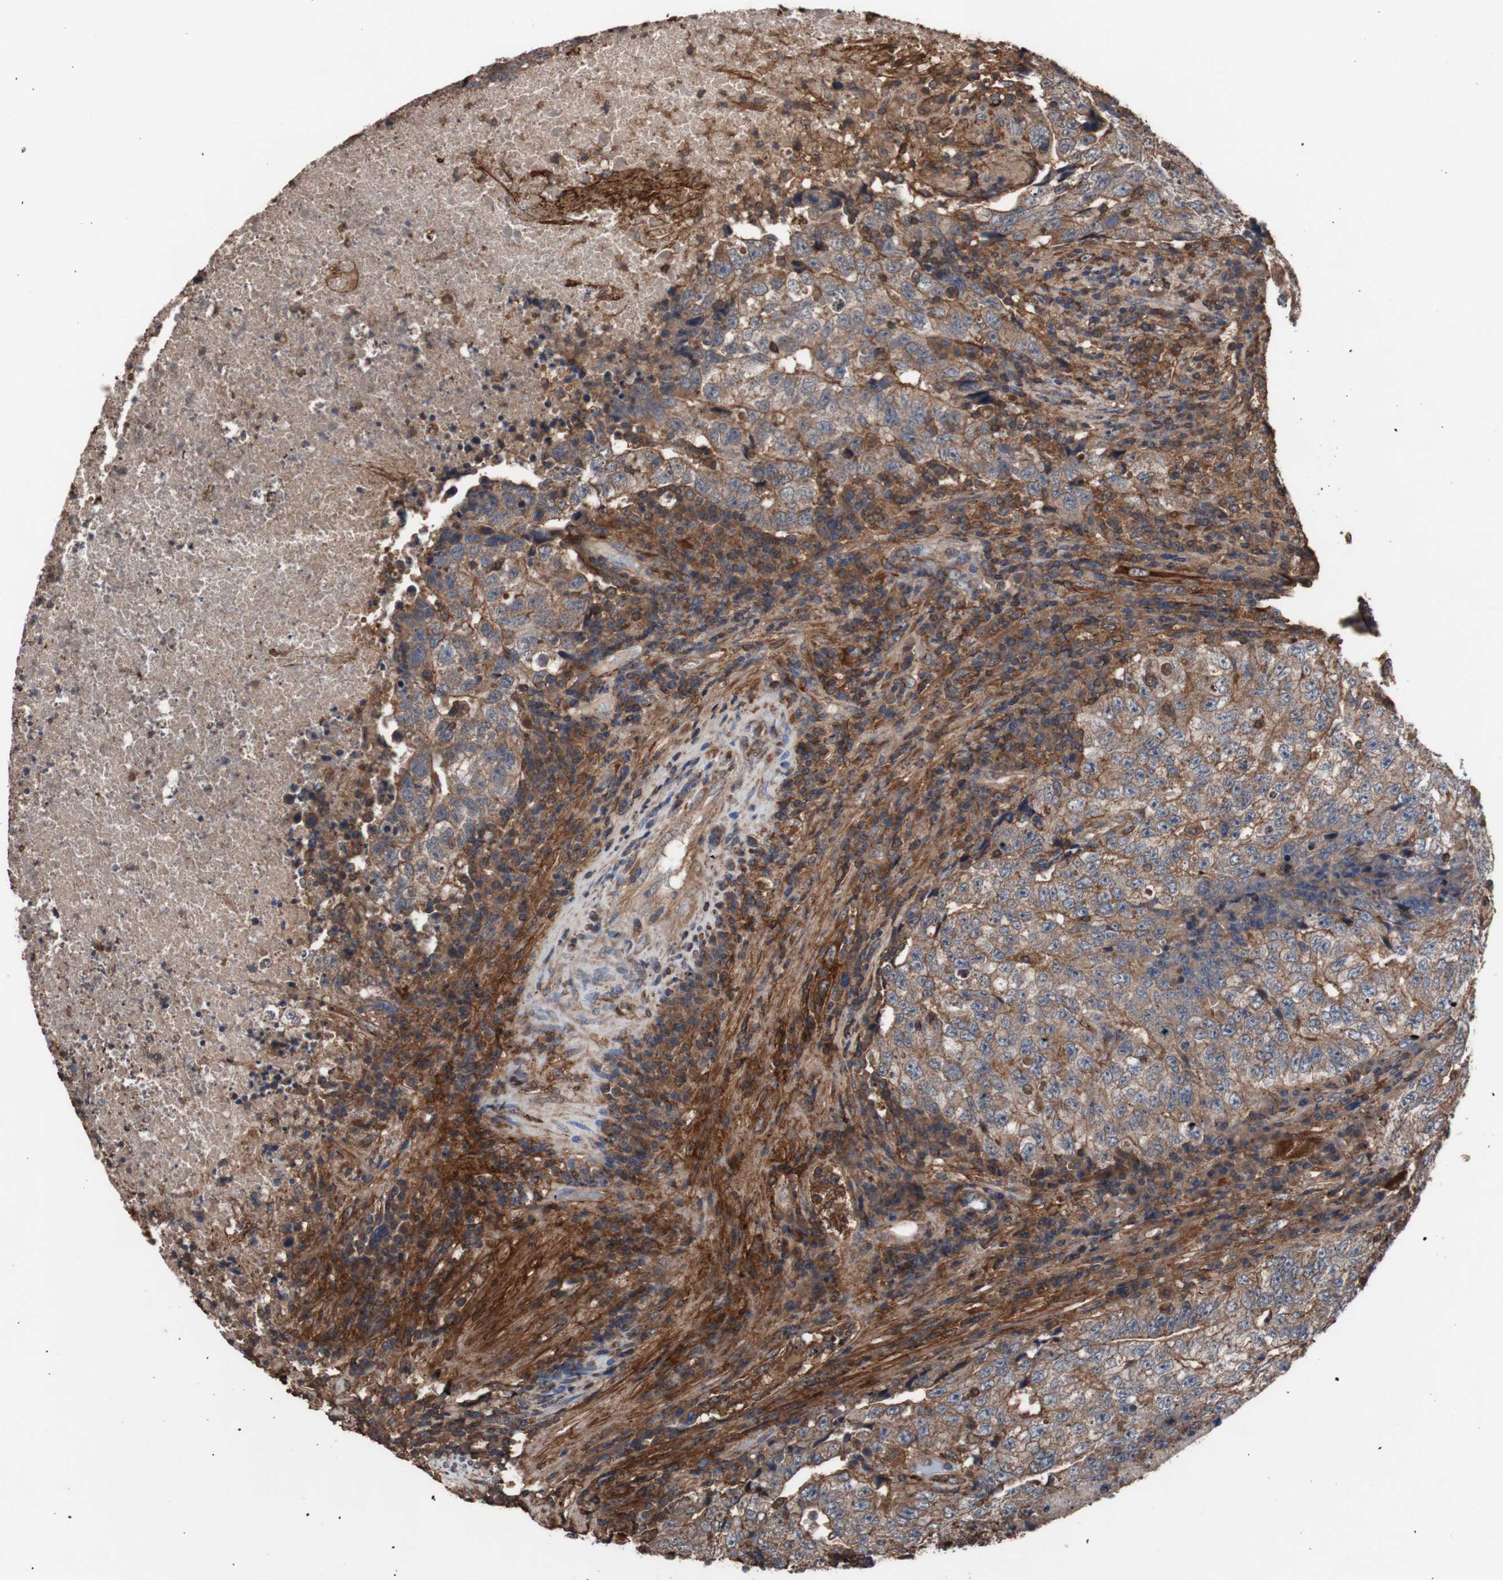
{"staining": {"intensity": "moderate", "quantity": "25%-75%", "location": "cytoplasmic/membranous"}, "tissue": "testis cancer", "cell_type": "Tumor cells", "image_type": "cancer", "snomed": [{"axis": "morphology", "description": "Necrosis, NOS"}, {"axis": "morphology", "description": "Carcinoma, Embryonal, NOS"}, {"axis": "topography", "description": "Testis"}], "caption": "The image displays immunohistochemical staining of testis cancer. There is moderate cytoplasmic/membranous positivity is identified in approximately 25%-75% of tumor cells.", "gene": "COL6A2", "patient": {"sex": "male", "age": 19}}